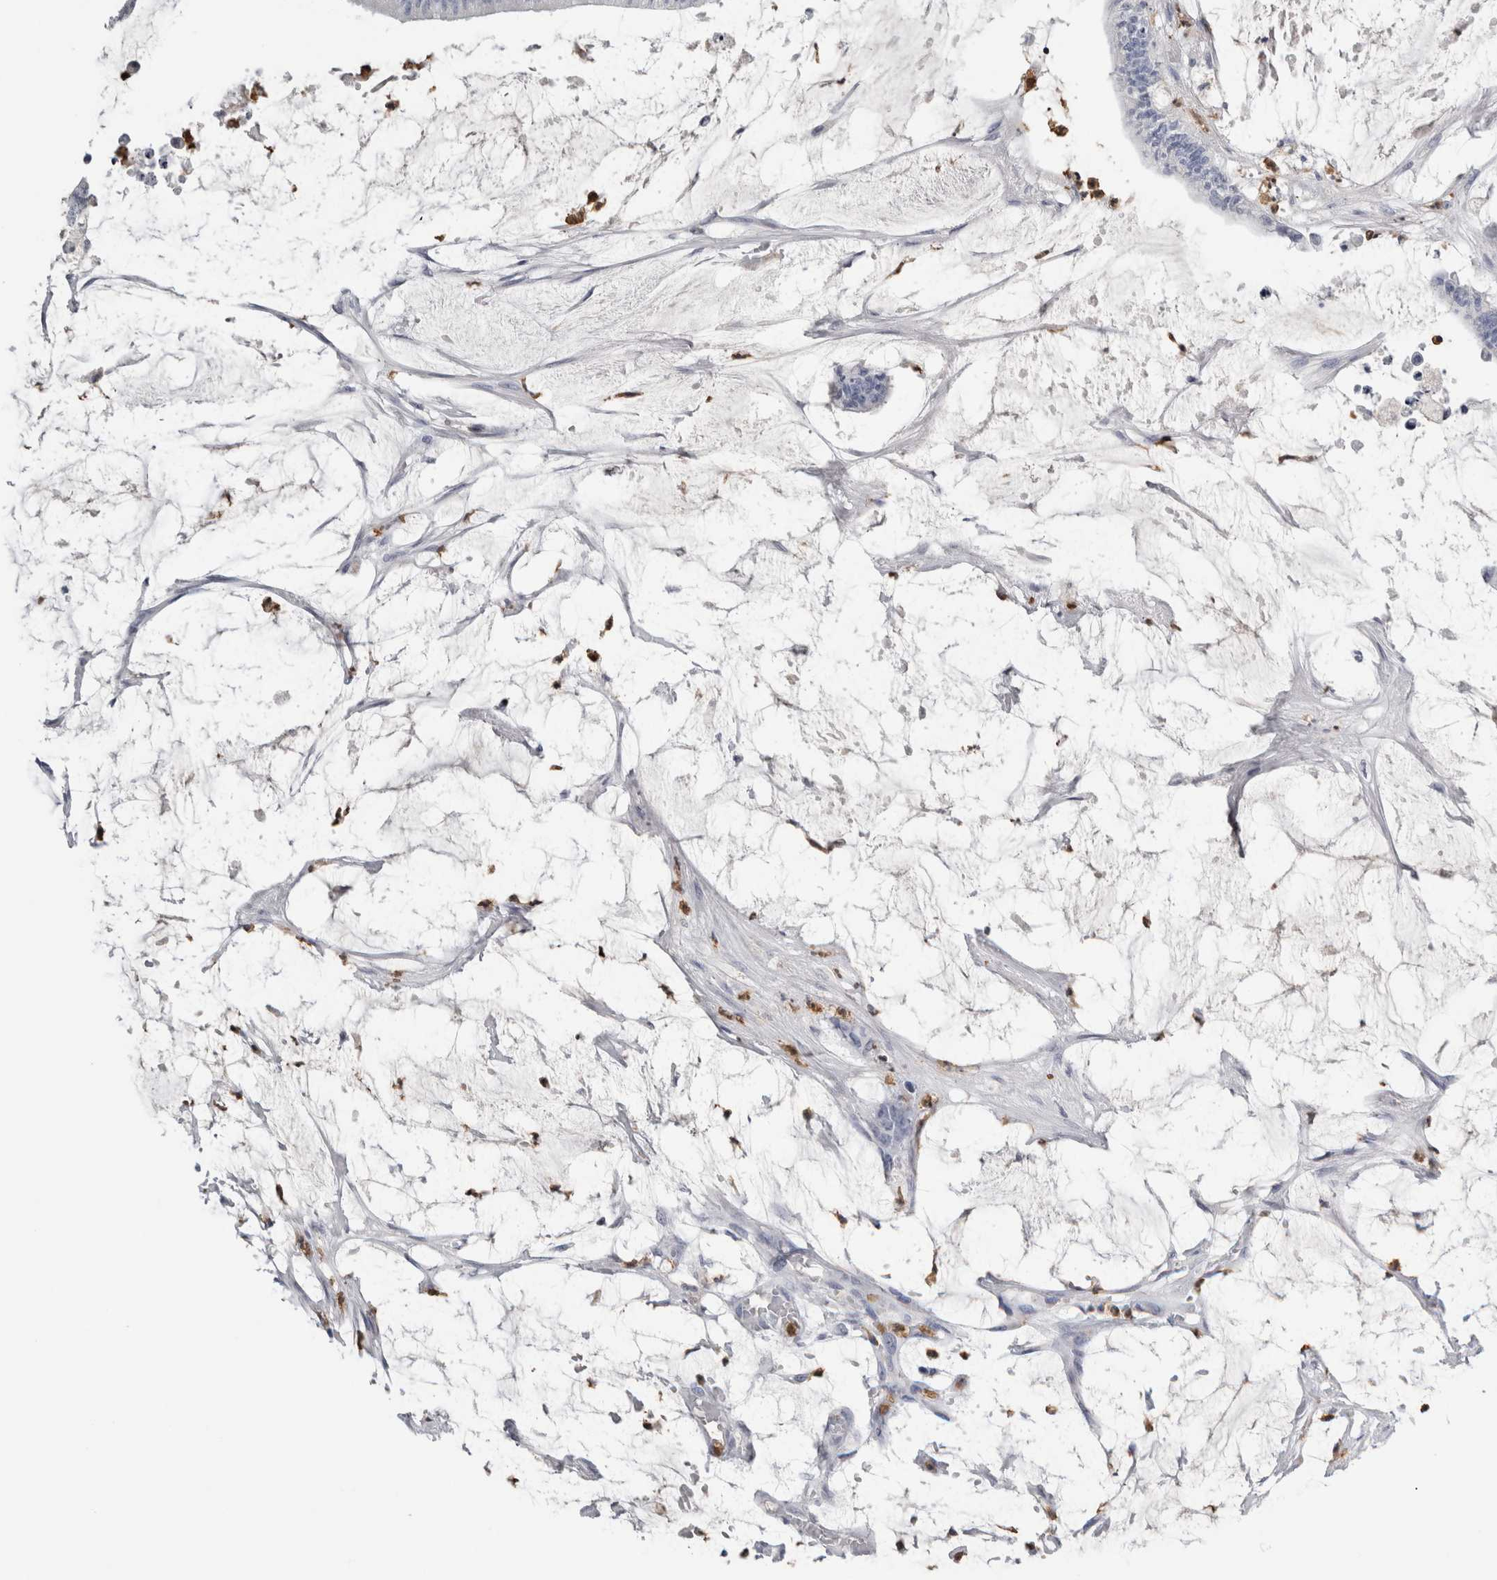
{"staining": {"intensity": "negative", "quantity": "none", "location": "none"}, "tissue": "colorectal cancer", "cell_type": "Tumor cells", "image_type": "cancer", "snomed": [{"axis": "morphology", "description": "Adenocarcinoma, NOS"}, {"axis": "topography", "description": "Rectum"}], "caption": "DAB (3,3'-diaminobenzidine) immunohistochemical staining of colorectal cancer (adenocarcinoma) displays no significant expression in tumor cells.", "gene": "S100A12", "patient": {"sex": "female", "age": 66}}